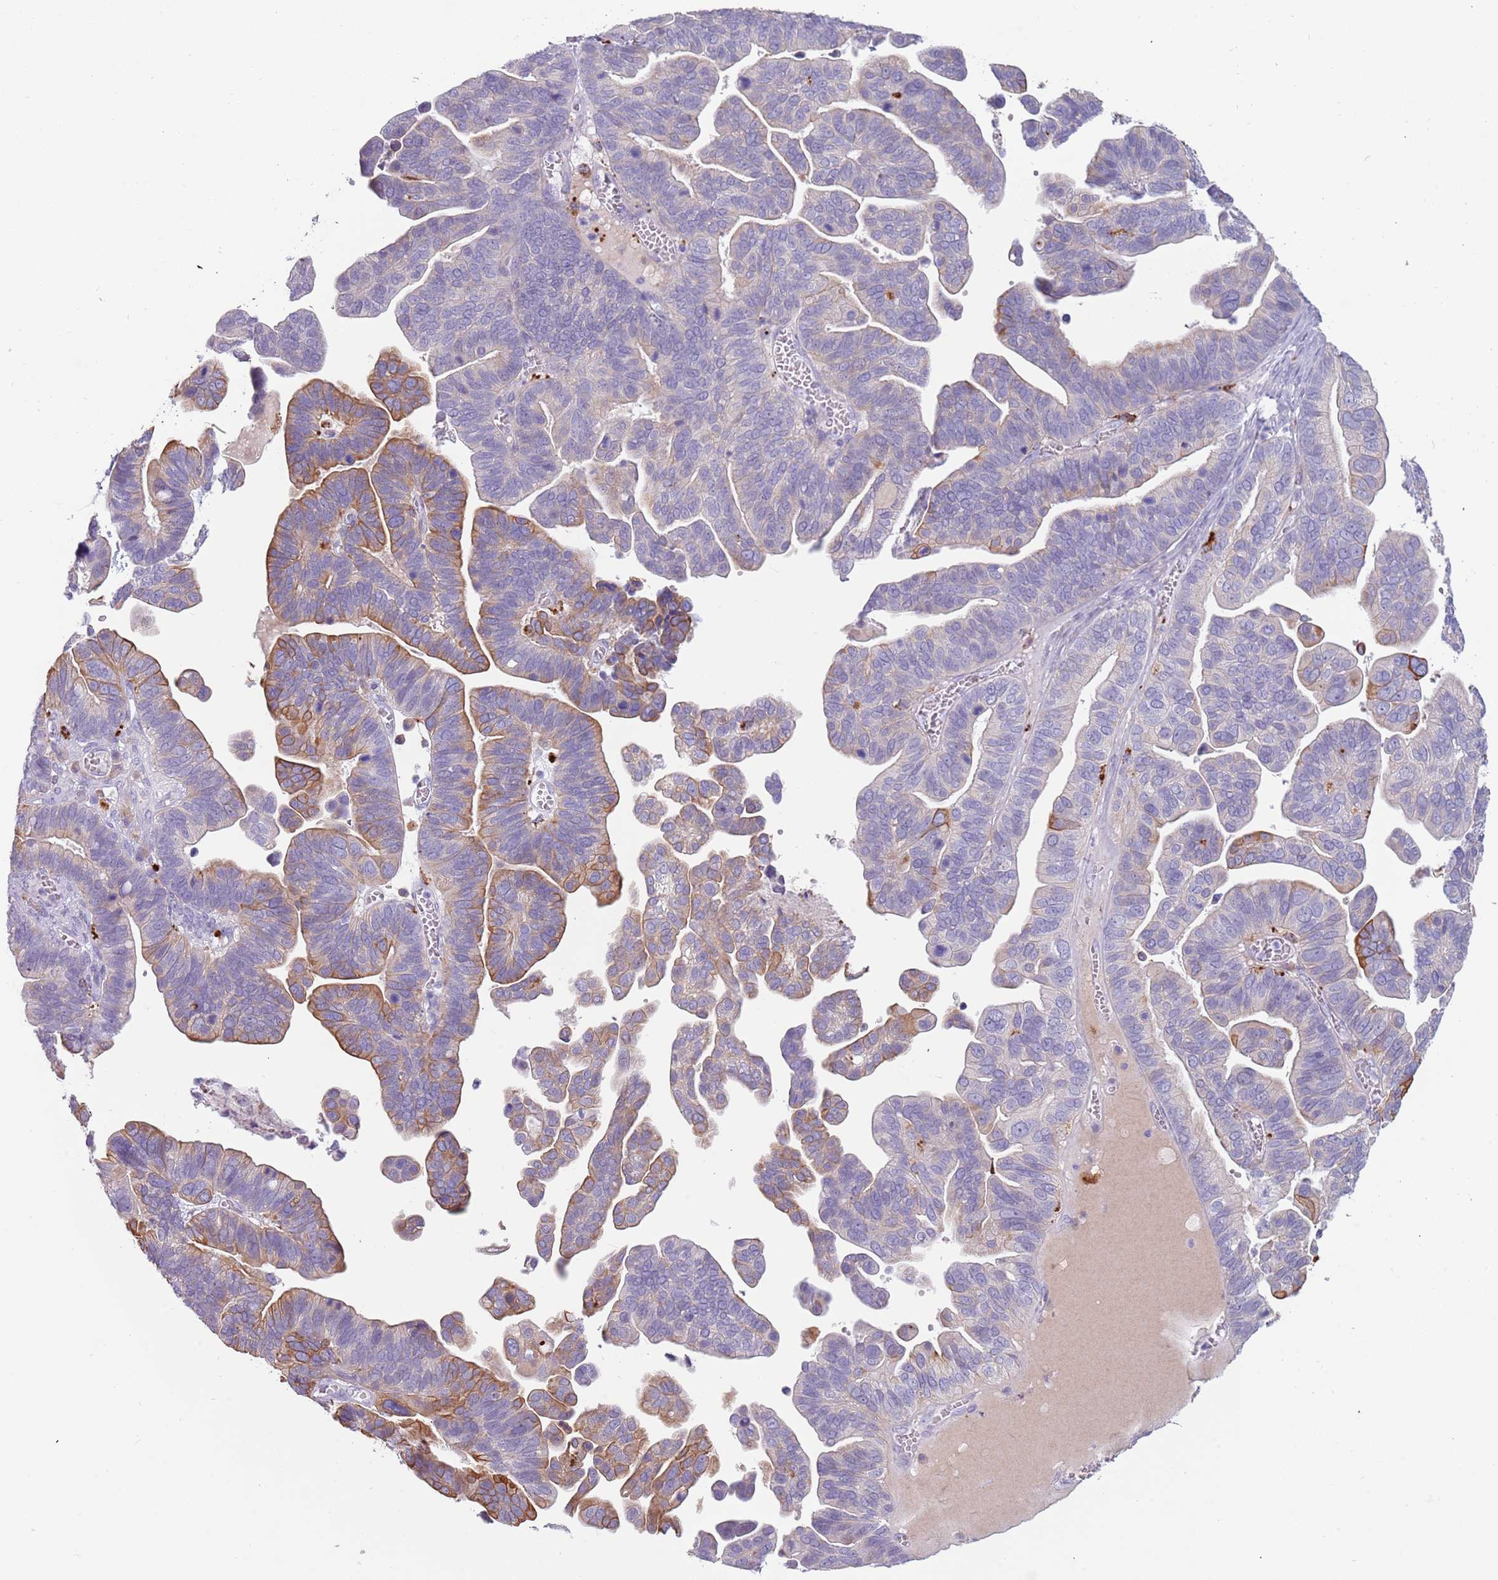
{"staining": {"intensity": "moderate", "quantity": "<25%", "location": "cytoplasmic/membranous"}, "tissue": "ovarian cancer", "cell_type": "Tumor cells", "image_type": "cancer", "snomed": [{"axis": "morphology", "description": "Cystadenocarcinoma, serous, NOS"}, {"axis": "topography", "description": "Ovary"}], "caption": "Human ovarian serous cystadenocarcinoma stained with a protein marker displays moderate staining in tumor cells.", "gene": "NWD2", "patient": {"sex": "female", "age": 56}}